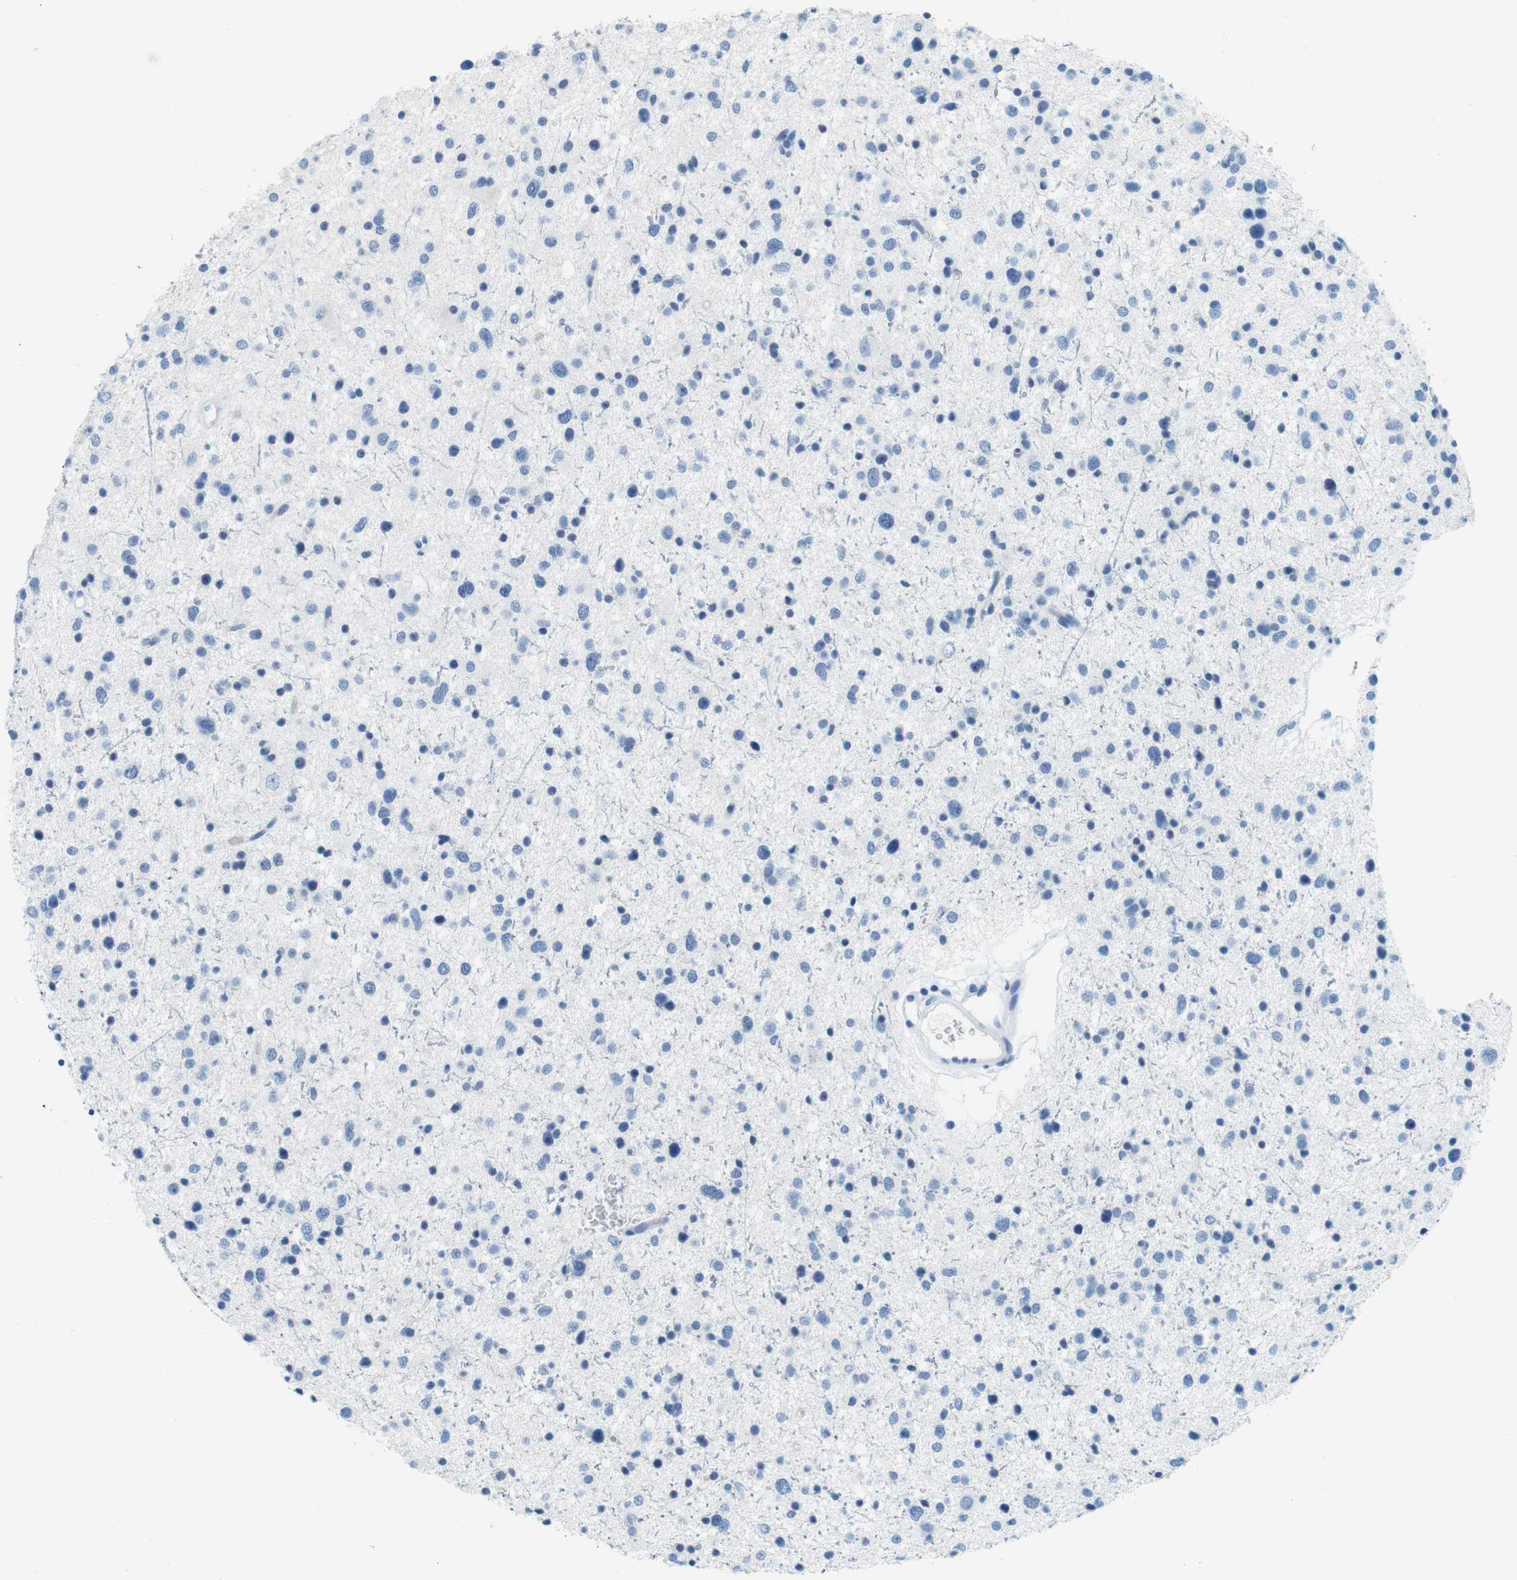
{"staining": {"intensity": "negative", "quantity": "none", "location": "none"}, "tissue": "glioma", "cell_type": "Tumor cells", "image_type": "cancer", "snomed": [{"axis": "morphology", "description": "Glioma, malignant, Low grade"}, {"axis": "topography", "description": "Brain"}], "caption": "High power microscopy image of an IHC photomicrograph of glioma, revealing no significant expression in tumor cells.", "gene": "CYP2C9", "patient": {"sex": "female", "age": 37}}